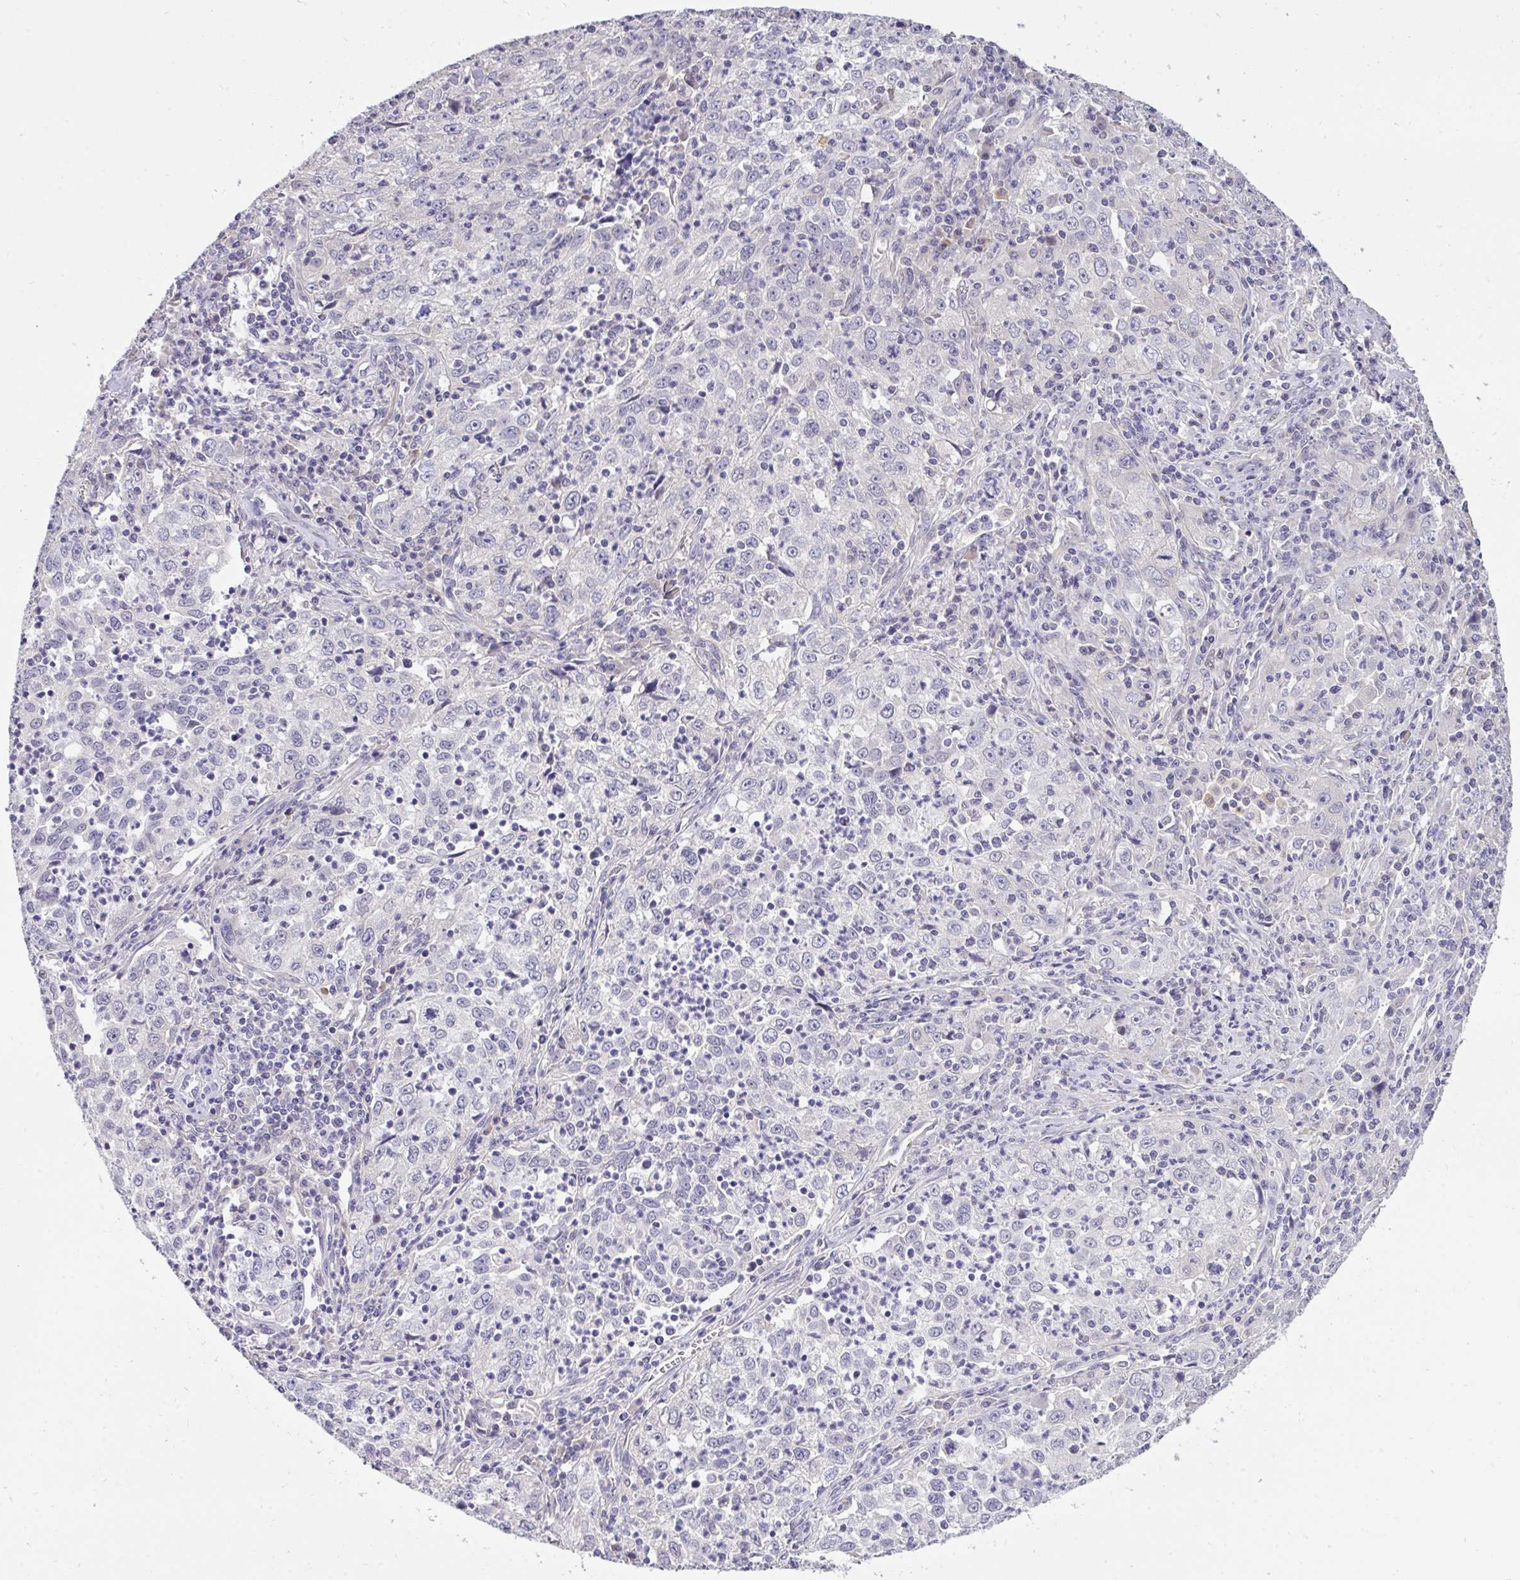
{"staining": {"intensity": "negative", "quantity": "none", "location": "none"}, "tissue": "lung cancer", "cell_type": "Tumor cells", "image_type": "cancer", "snomed": [{"axis": "morphology", "description": "Squamous cell carcinoma, NOS"}, {"axis": "topography", "description": "Lung"}], "caption": "This is an IHC micrograph of human lung cancer (squamous cell carcinoma). There is no staining in tumor cells.", "gene": "C19orf54", "patient": {"sex": "male", "age": 71}}